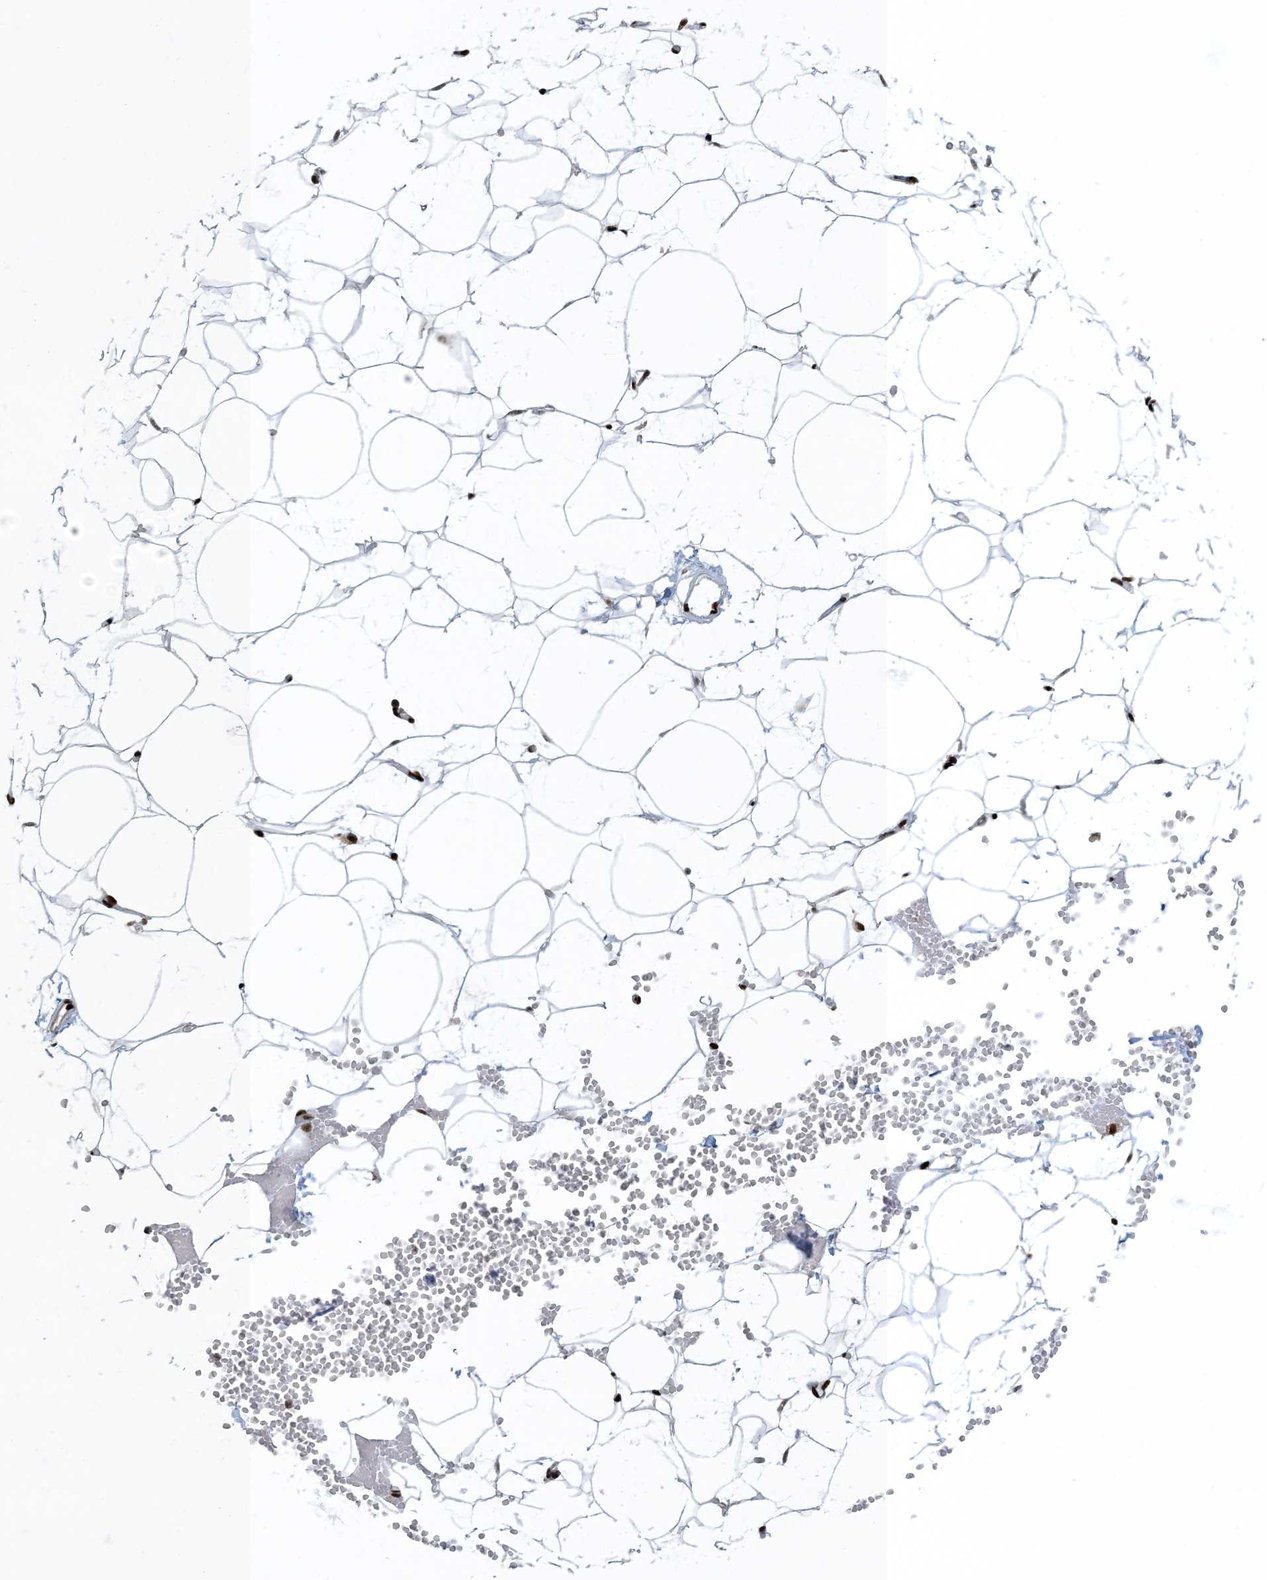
{"staining": {"intensity": "strong", "quantity": ">75%", "location": "nuclear"}, "tissue": "adipose tissue", "cell_type": "Adipocytes", "image_type": "normal", "snomed": [{"axis": "morphology", "description": "Normal tissue, NOS"}, {"axis": "topography", "description": "Breast"}], "caption": "Immunohistochemical staining of normal adipose tissue exhibits >75% levels of strong nuclear protein positivity in approximately >75% of adipocytes. (Brightfield microscopy of DAB IHC at high magnification).", "gene": "MBD1", "patient": {"sex": "female", "age": 23}}